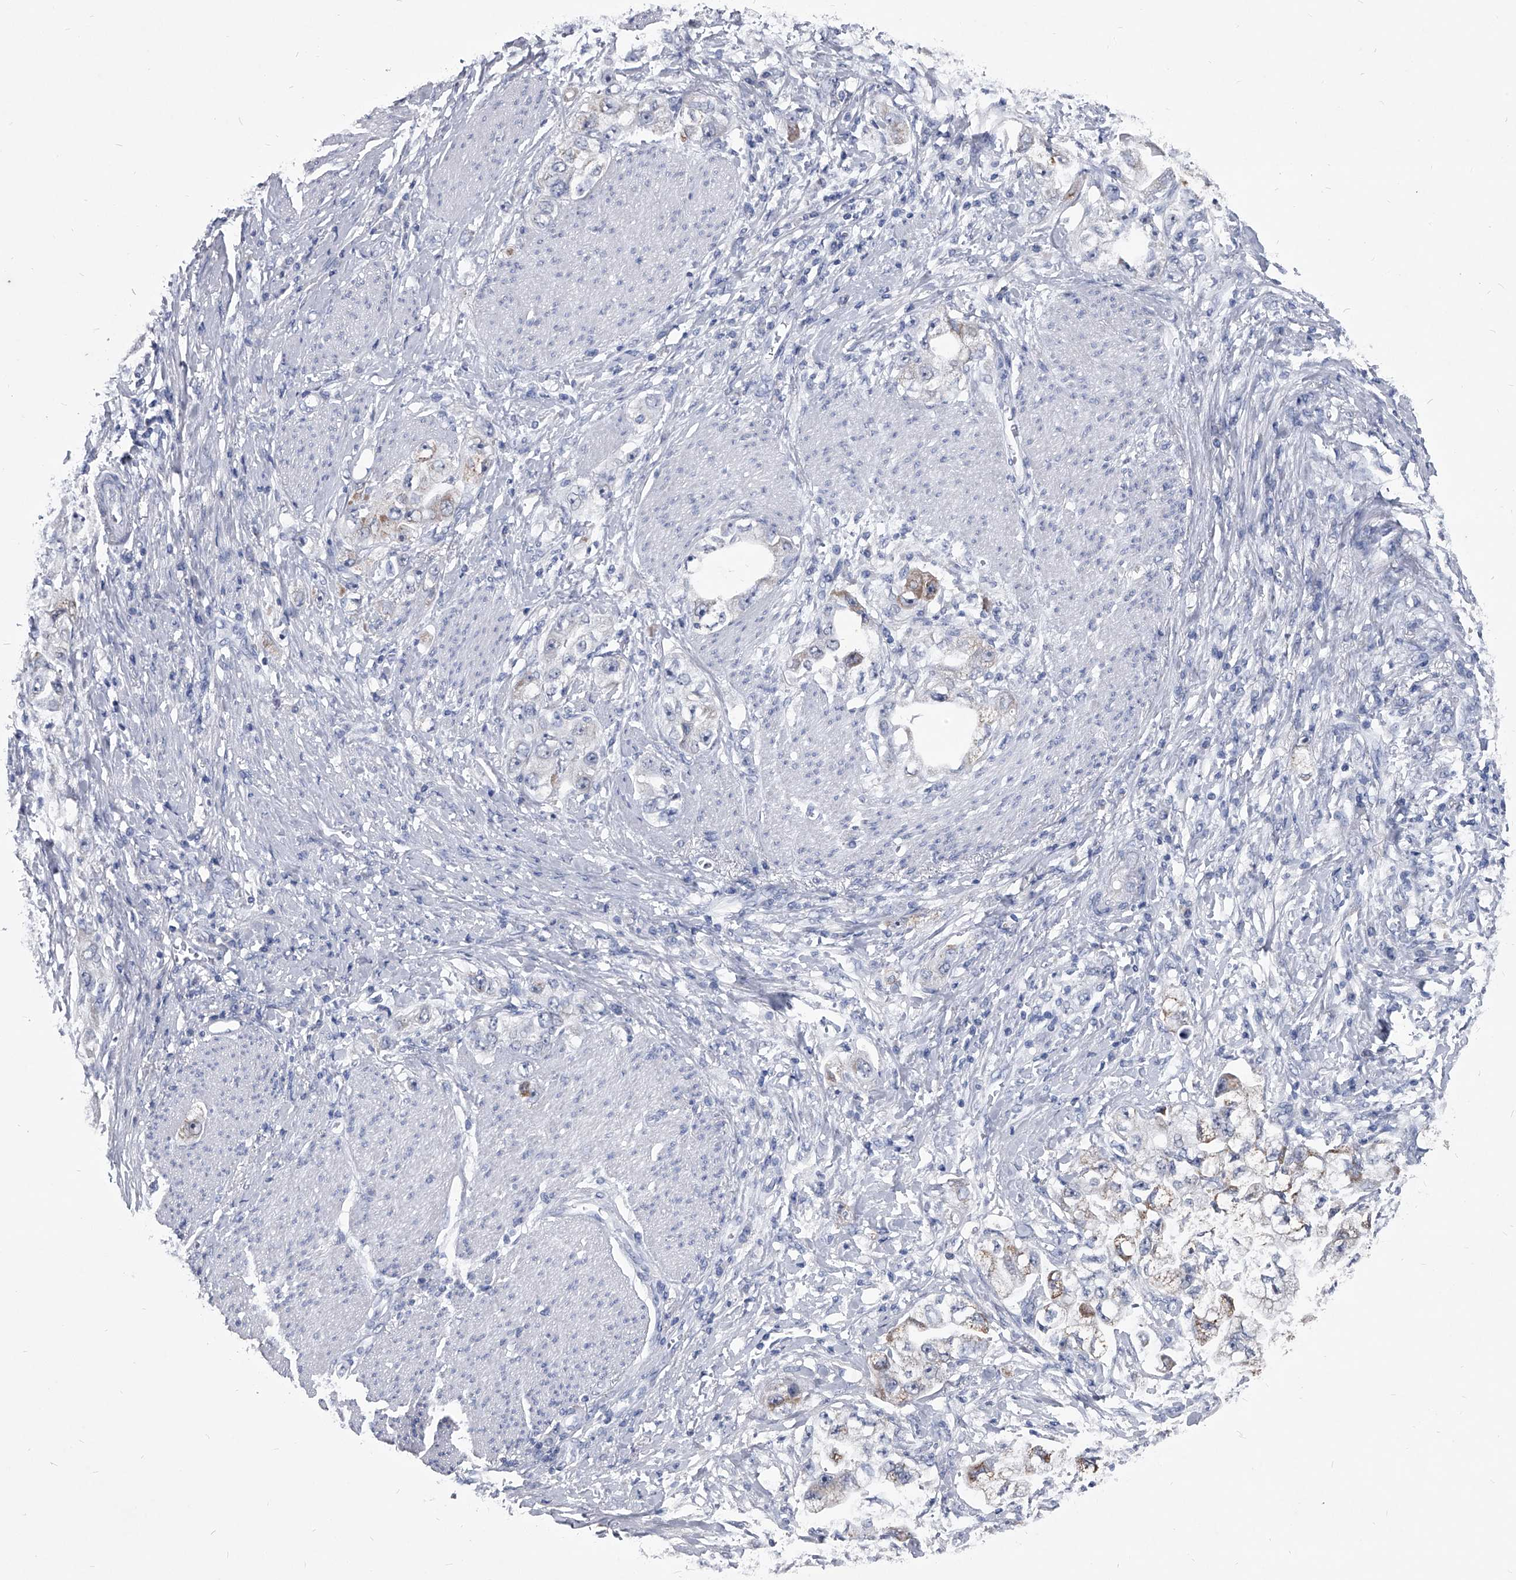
{"staining": {"intensity": "moderate", "quantity": "<25%", "location": "cytoplasmic/membranous"}, "tissue": "stomach cancer", "cell_type": "Tumor cells", "image_type": "cancer", "snomed": [{"axis": "morphology", "description": "Adenocarcinoma, NOS"}, {"axis": "topography", "description": "Stomach, lower"}], "caption": "Tumor cells display low levels of moderate cytoplasmic/membranous staining in approximately <25% of cells in human adenocarcinoma (stomach).", "gene": "BCAS1", "patient": {"sex": "female", "age": 93}}